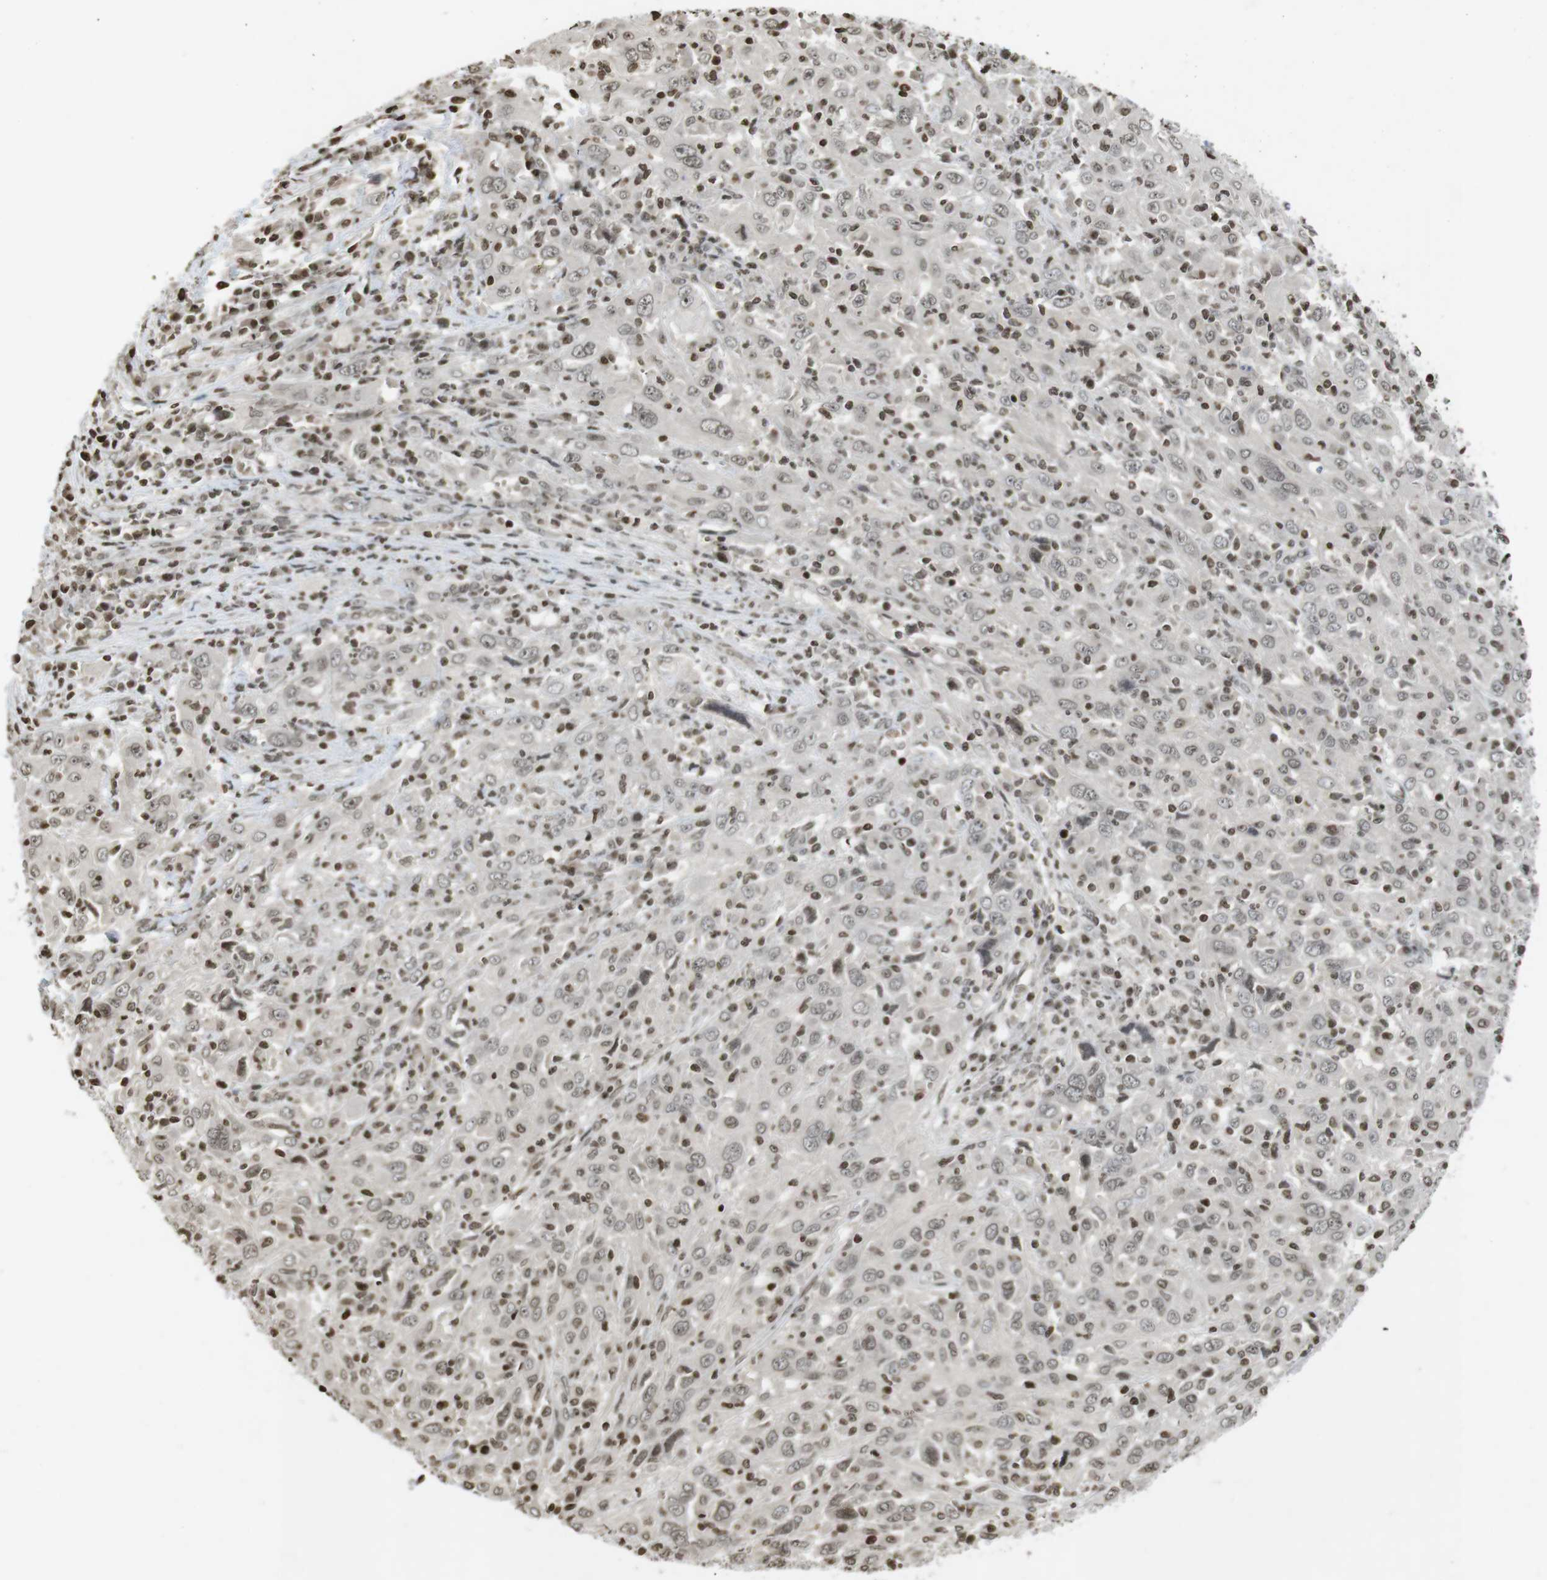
{"staining": {"intensity": "weak", "quantity": "25%-75%", "location": "nuclear"}, "tissue": "cervical cancer", "cell_type": "Tumor cells", "image_type": "cancer", "snomed": [{"axis": "morphology", "description": "Squamous cell carcinoma, NOS"}, {"axis": "topography", "description": "Cervix"}], "caption": "About 25%-75% of tumor cells in human cervical squamous cell carcinoma demonstrate weak nuclear protein positivity as visualized by brown immunohistochemical staining.", "gene": "FOXA3", "patient": {"sex": "female", "age": 46}}